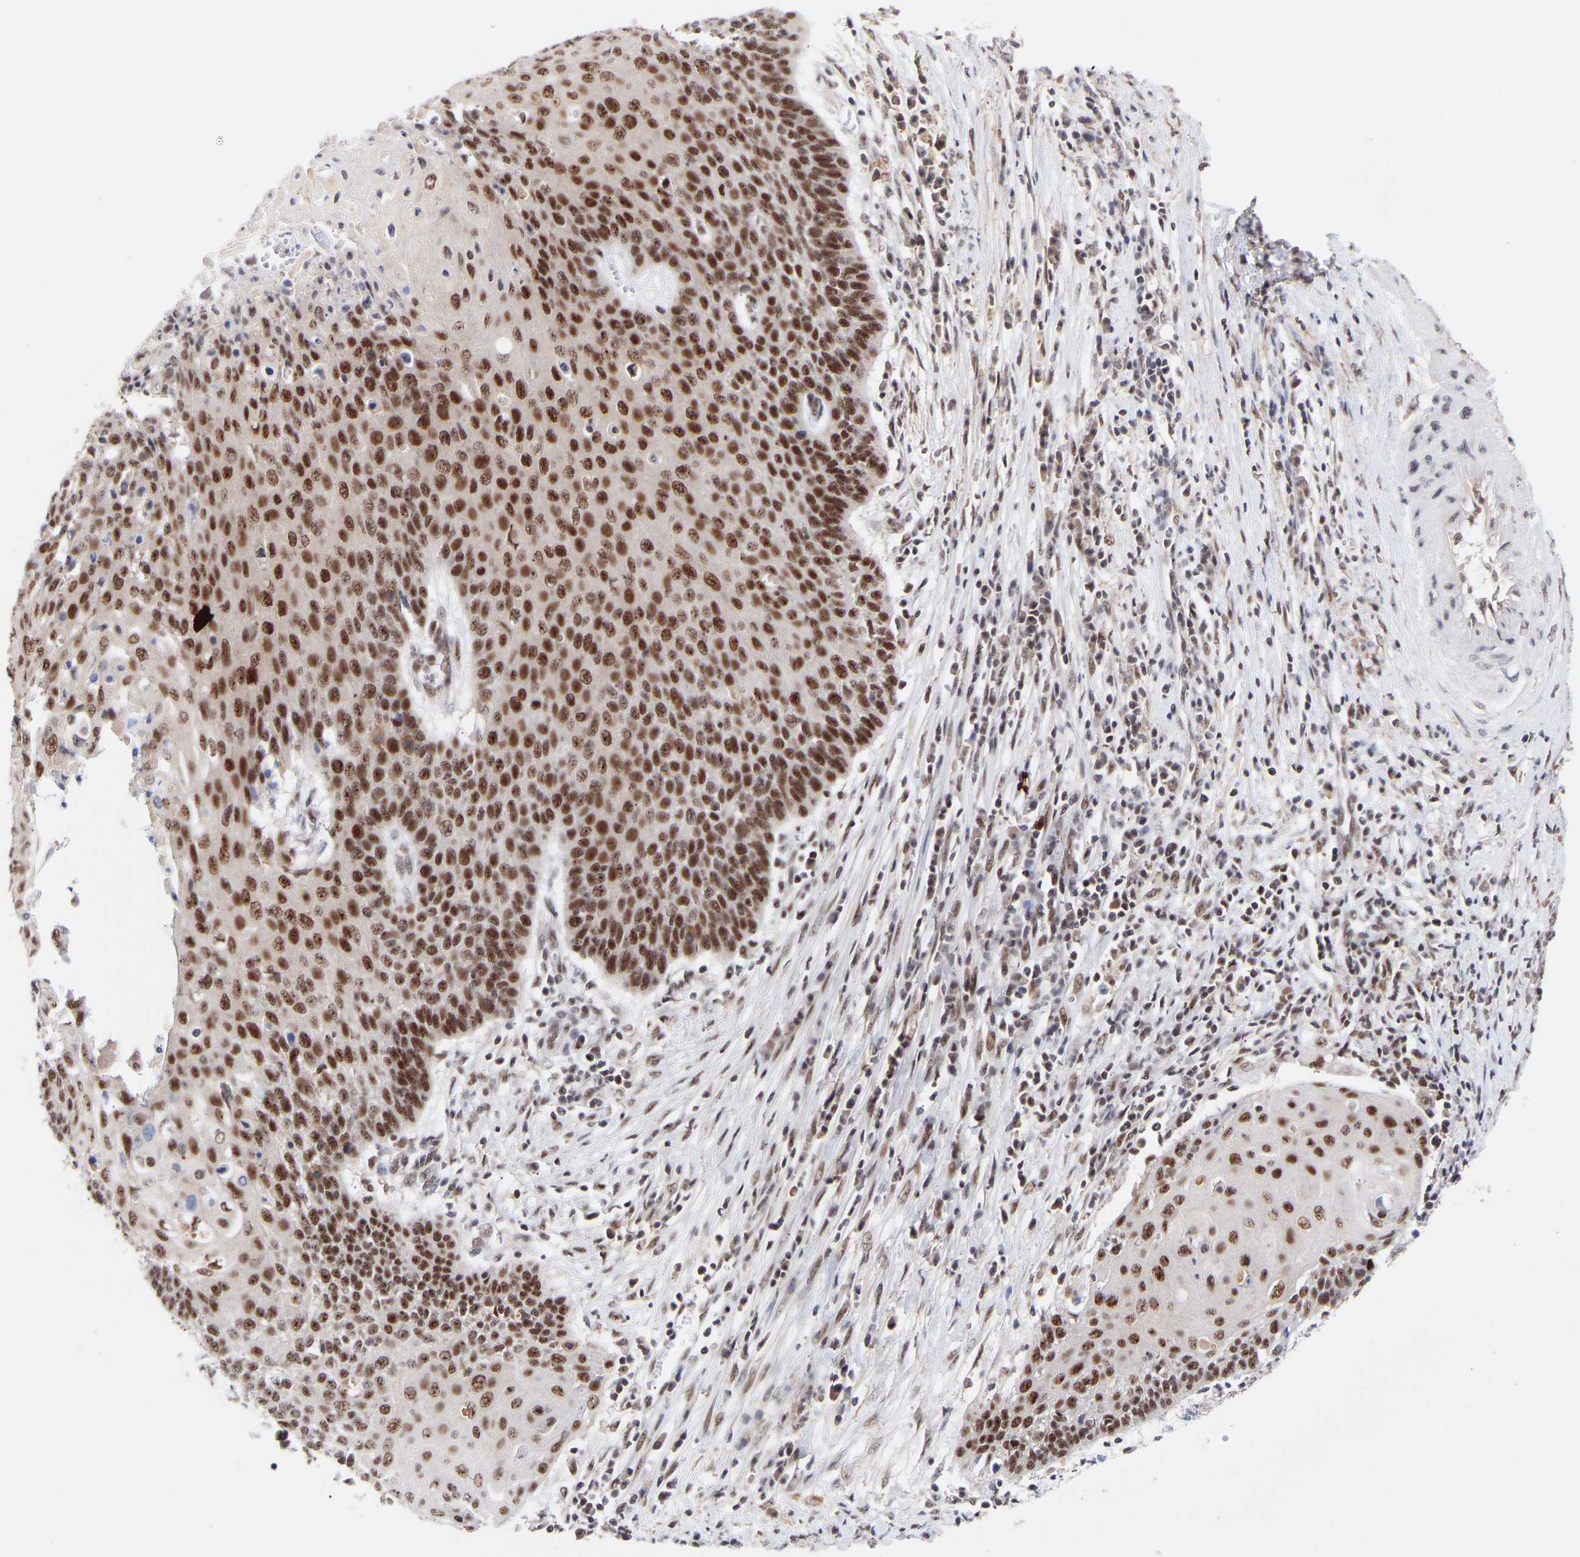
{"staining": {"intensity": "moderate", "quantity": ">75%", "location": "nuclear"}, "tissue": "cervical cancer", "cell_type": "Tumor cells", "image_type": "cancer", "snomed": [{"axis": "morphology", "description": "Squamous cell carcinoma, NOS"}, {"axis": "topography", "description": "Cervix"}], "caption": "The photomicrograph shows a brown stain indicating the presence of a protein in the nuclear of tumor cells in cervical cancer (squamous cell carcinoma).", "gene": "RBM15", "patient": {"sex": "female", "age": 39}}